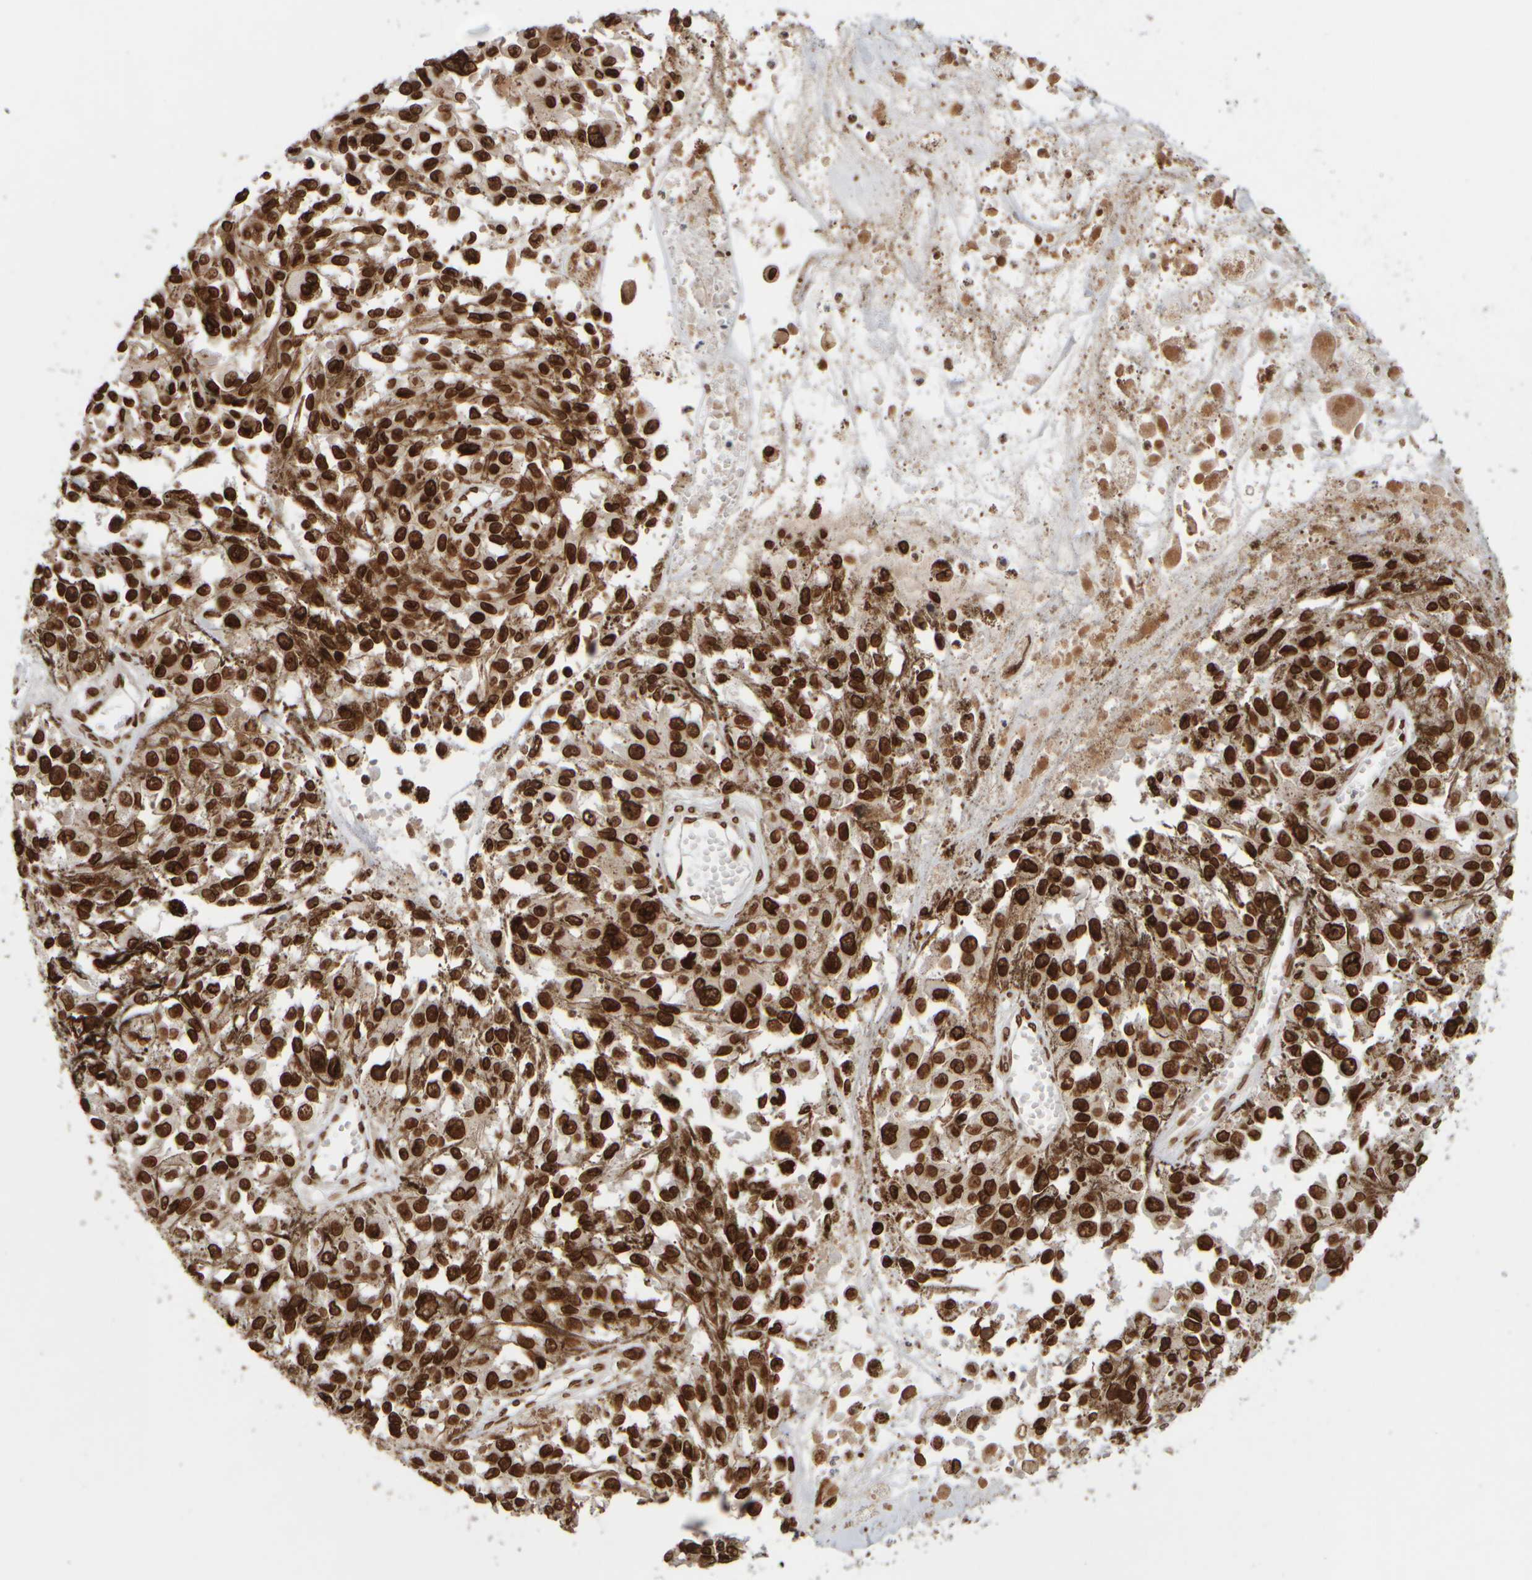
{"staining": {"intensity": "strong", "quantity": ">75%", "location": "nuclear"}, "tissue": "melanoma", "cell_type": "Tumor cells", "image_type": "cancer", "snomed": [{"axis": "morphology", "description": "Malignant melanoma, Metastatic site"}, {"axis": "topography", "description": "Lymph node"}], "caption": "Tumor cells exhibit high levels of strong nuclear expression in approximately >75% of cells in human malignant melanoma (metastatic site).", "gene": "ZC3HC1", "patient": {"sex": "male", "age": 59}}